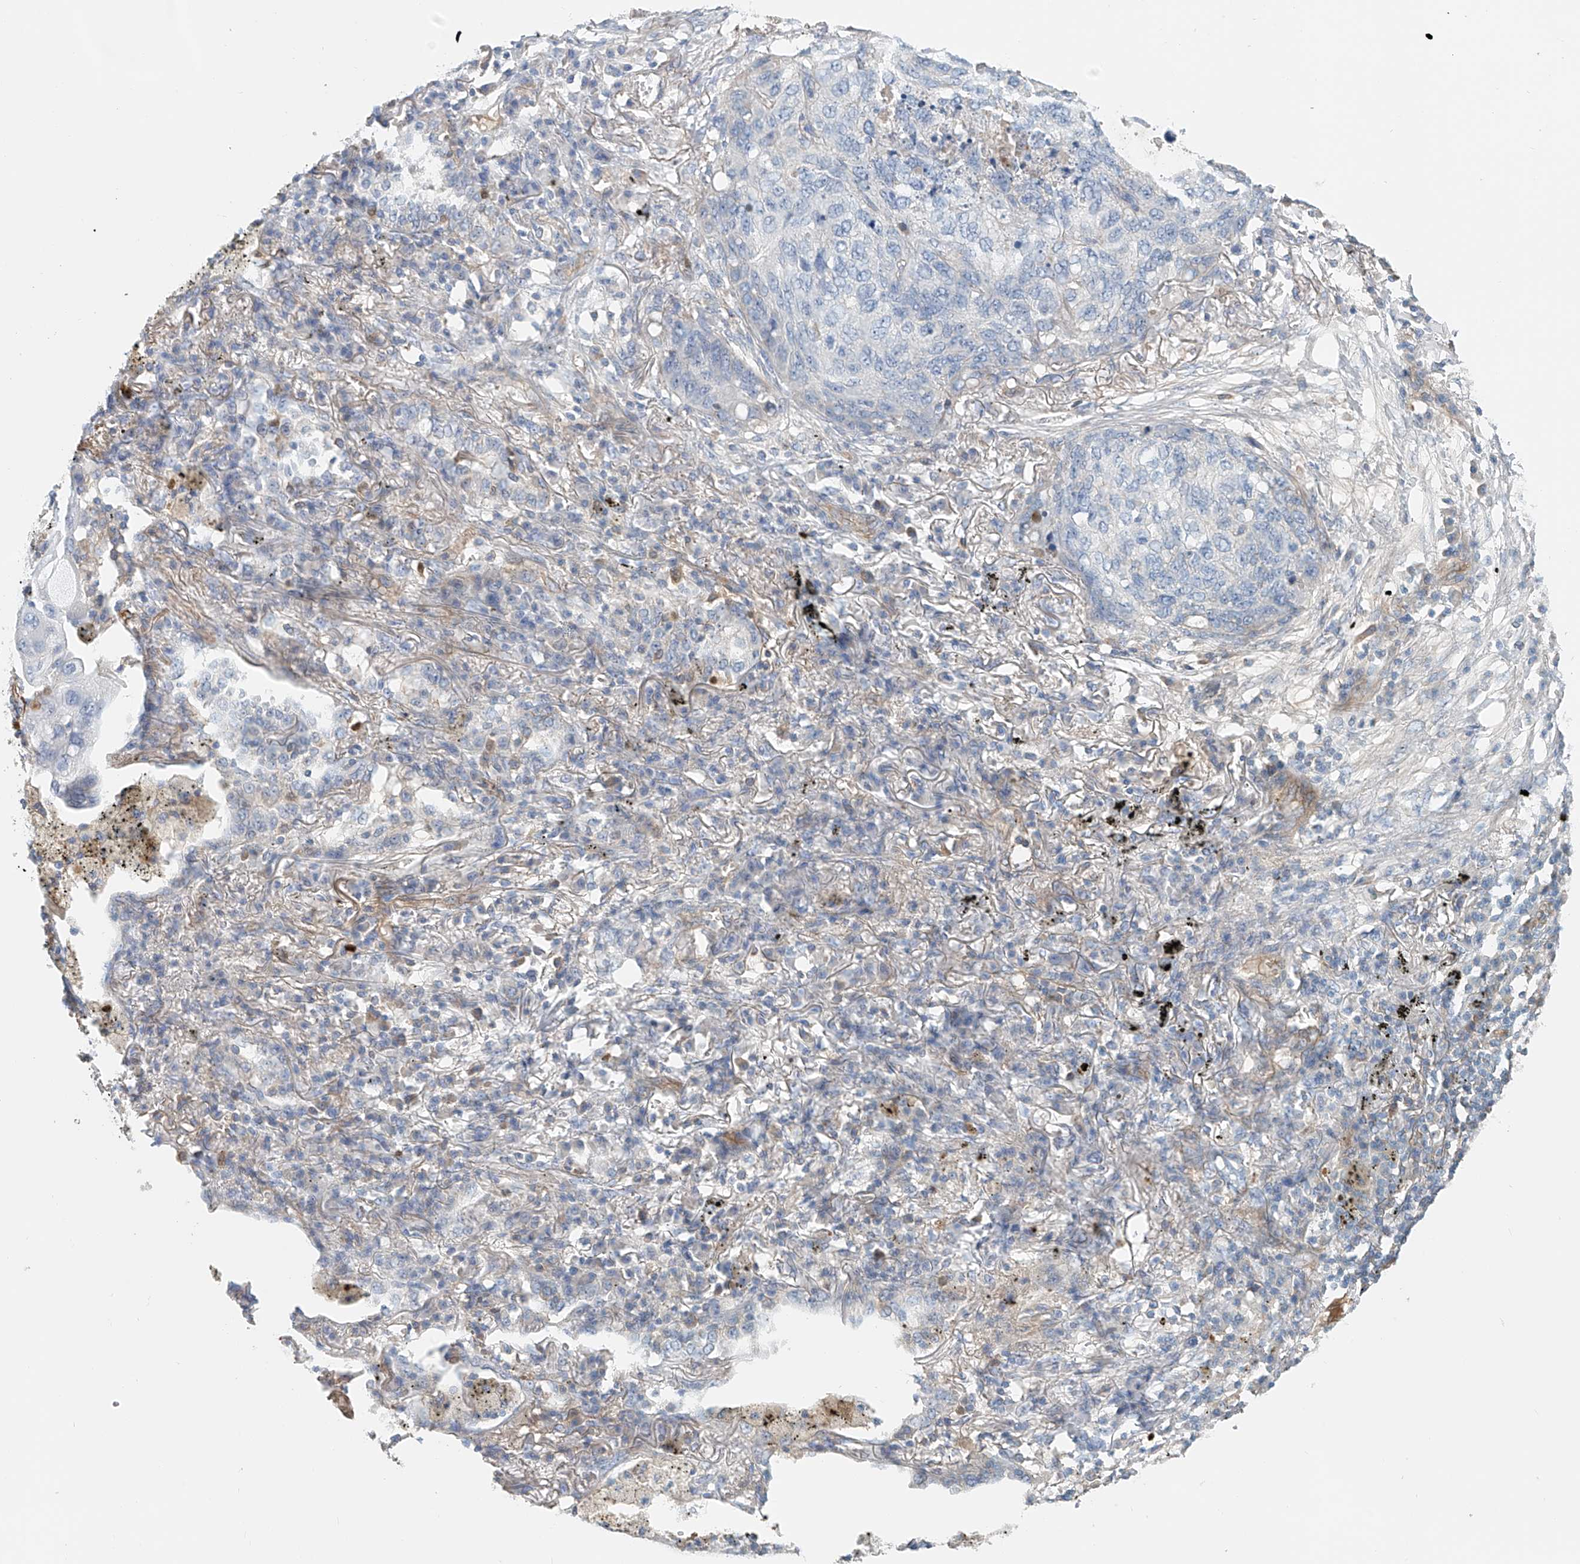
{"staining": {"intensity": "negative", "quantity": "none", "location": "none"}, "tissue": "lung cancer", "cell_type": "Tumor cells", "image_type": "cancer", "snomed": [{"axis": "morphology", "description": "Squamous cell carcinoma, NOS"}, {"axis": "topography", "description": "Lung"}], "caption": "Immunohistochemistry of human lung squamous cell carcinoma demonstrates no staining in tumor cells. The staining is performed using DAB (3,3'-diaminobenzidine) brown chromogen with nuclei counter-stained in using hematoxylin.", "gene": "FRYL", "patient": {"sex": "female", "age": 63}}